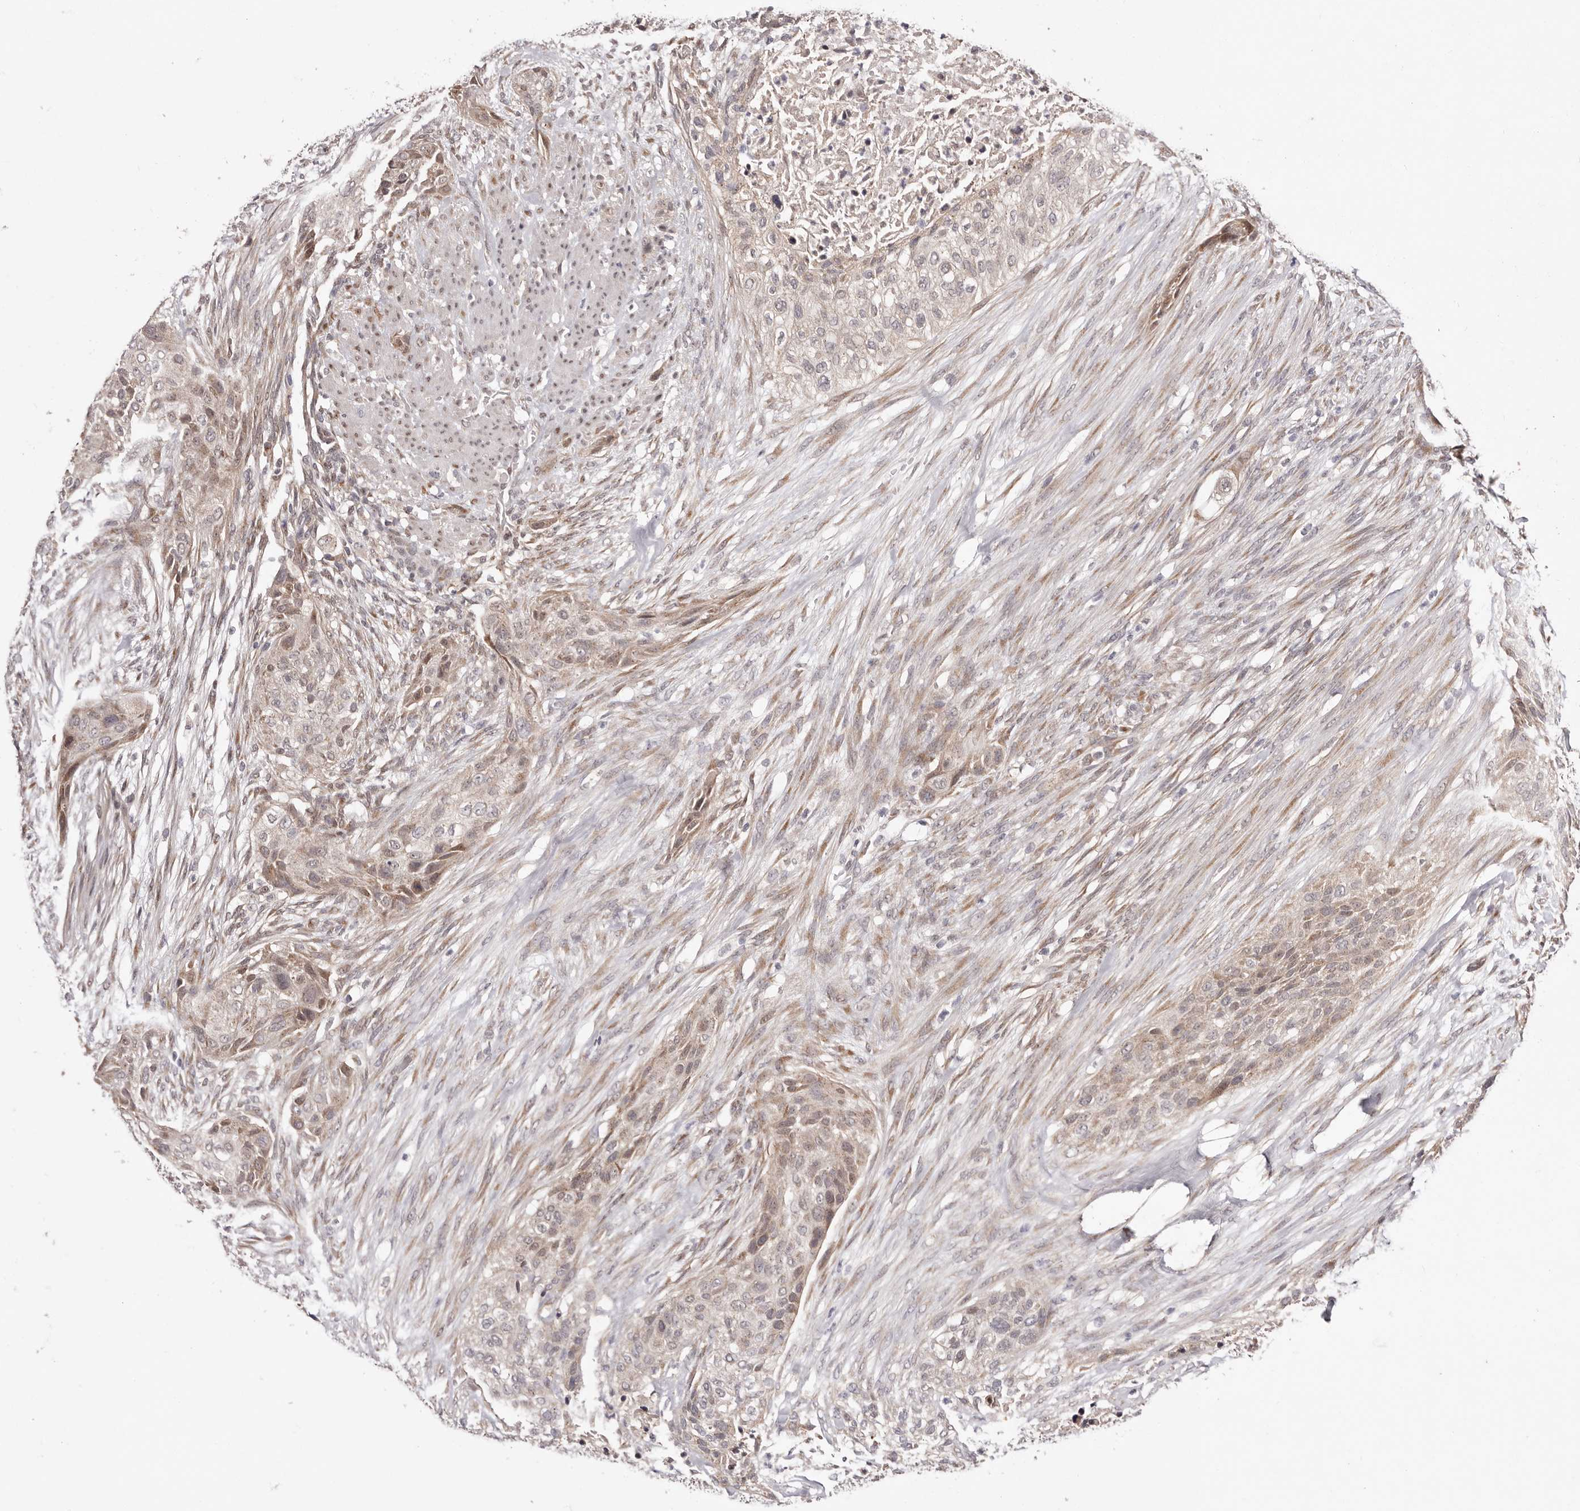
{"staining": {"intensity": "weak", "quantity": "25%-75%", "location": "cytoplasmic/membranous"}, "tissue": "urothelial cancer", "cell_type": "Tumor cells", "image_type": "cancer", "snomed": [{"axis": "morphology", "description": "Urothelial carcinoma, High grade"}, {"axis": "topography", "description": "Urinary bladder"}], "caption": "Immunohistochemical staining of human urothelial cancer reveals low levels of weak cytoplasmic/membranous positivity in about 25%-75% of tumor cells. The protein of interest is stained brown, and the nuclei are stained in blue (DAB IHC with brightfield microscopy, high magnification).", "gene": "EGR3", "patient": {"sex": "male", "age": 35}}